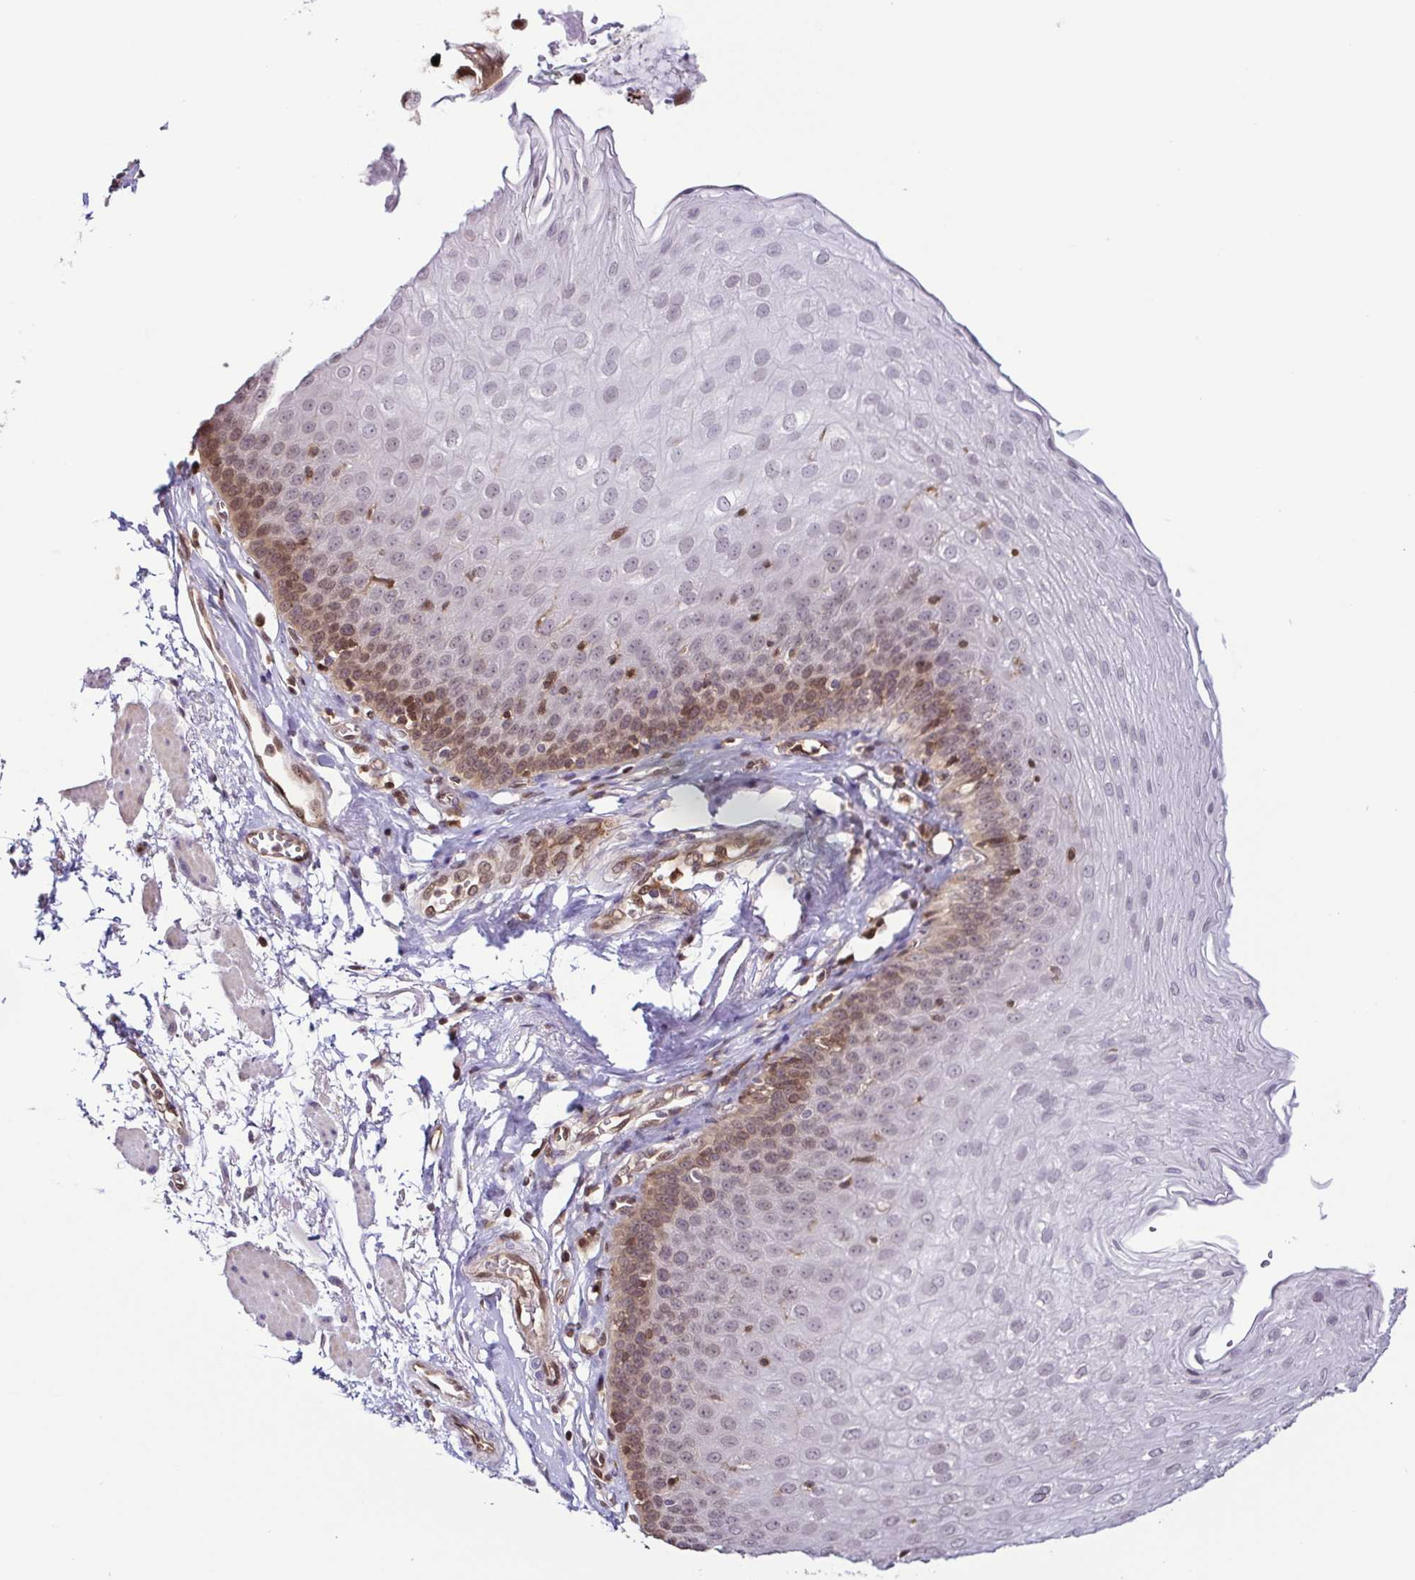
{"staining": {"intensity": "weak", "quantity": "25%-75%", "location": "nuclear"}, "tissue": "esophagus", "cell_type": "Squamous epithelial cells", "image_type": "normal", "snomed": [{"axis": "morphology", "description": "Normal tissue, NOS"}, {"axis": "topography", "description": "Esophagus"}], "caption": "Brown immunohistochemical staining in unremarkable esophagus exhibits weak nuclear positivity in approximately 25%-75% of squamous epithelial cells. (DAB = brown stain, brightfield microscopy at high magnification).", "gene": "PSMB9", "patient": {"sex": "female", "age": 81}}